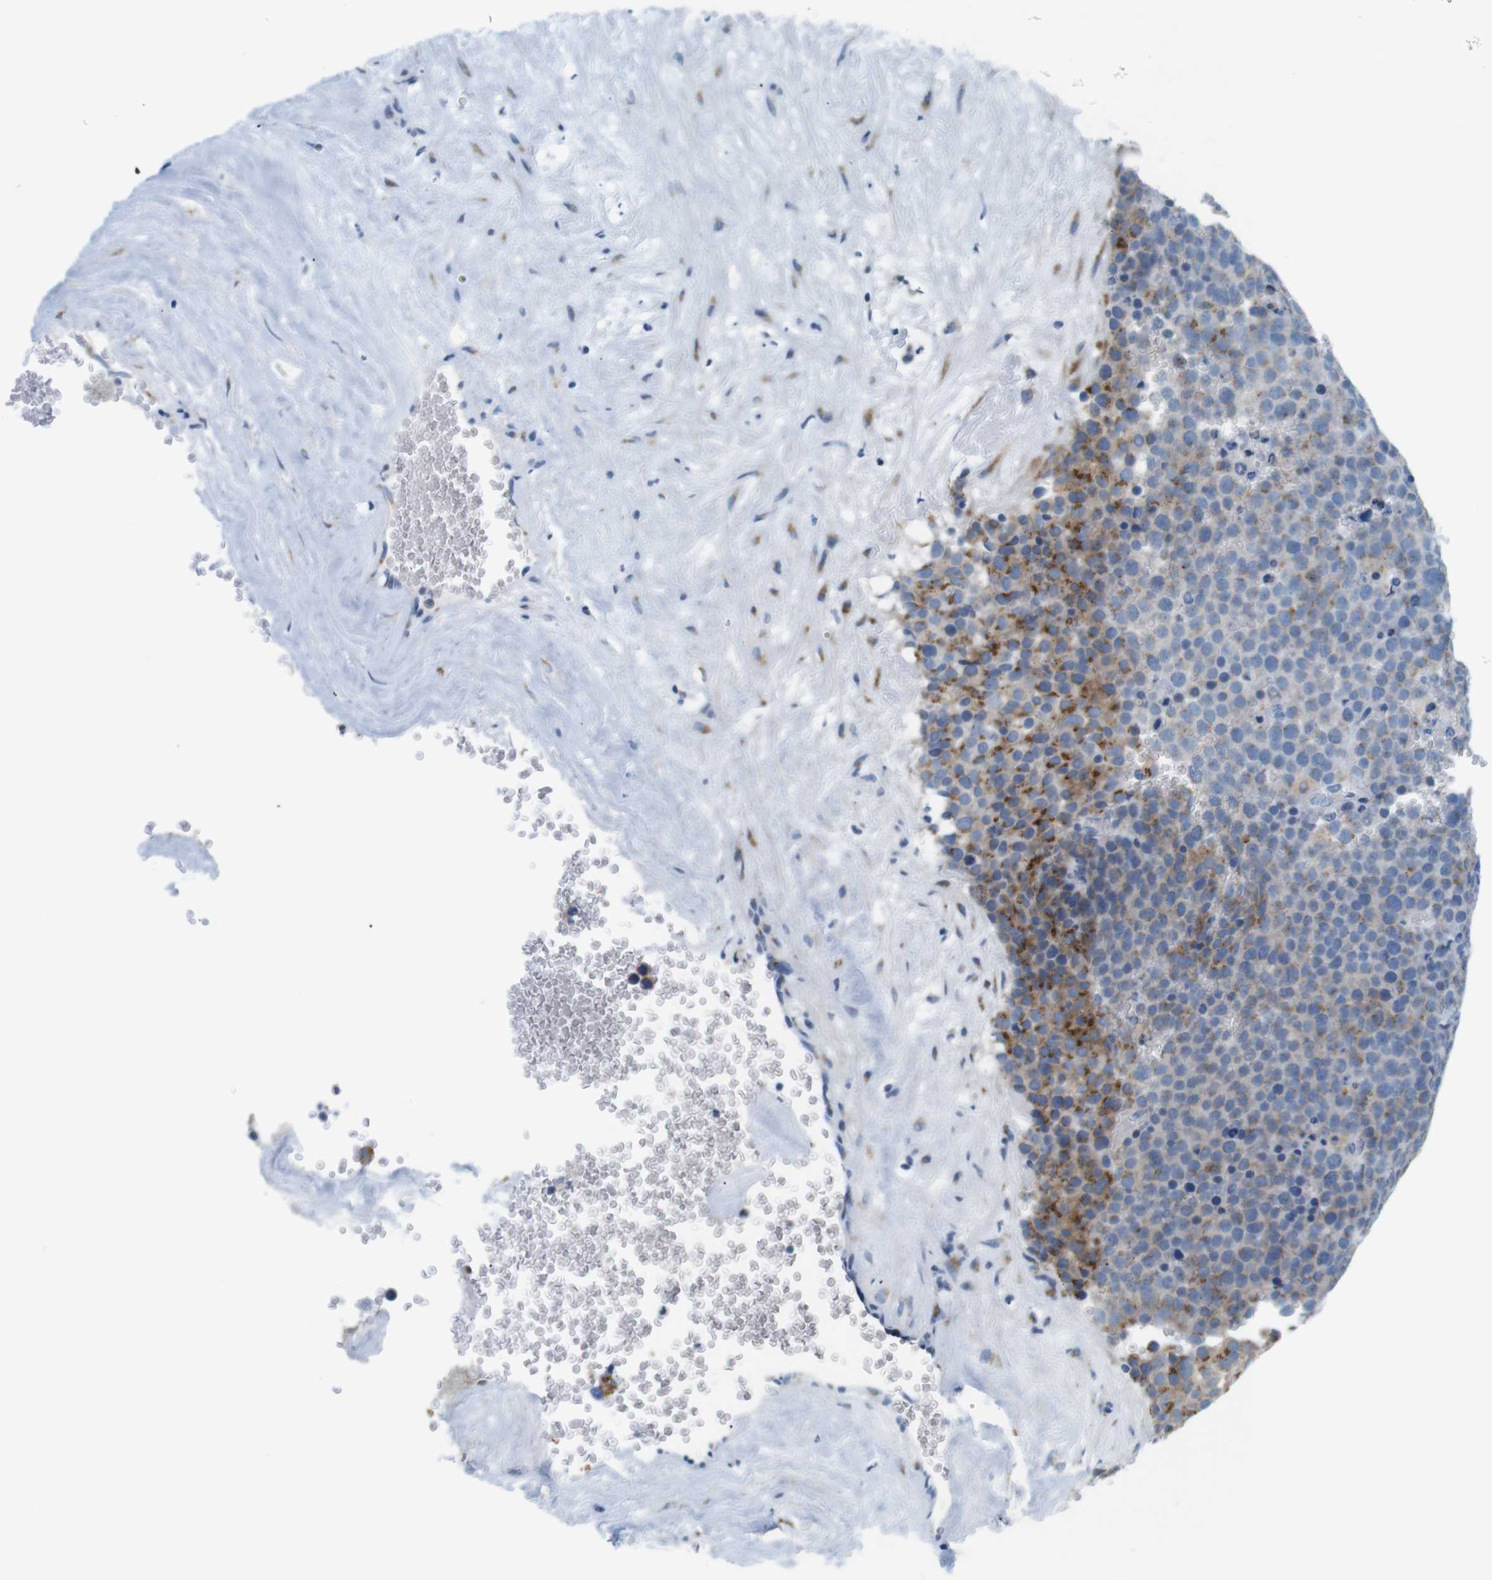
{"staining": {"intensity": "moderate", "quantity": "25%-75%", "location": "cytoplasmic/membranous"}, "tissue": "testis cancer", "cell_type": "Tumor cells", "image_type": "cancer", "snomed": [{"axis": "morphology", "description": "Seminoma, NOS"}, {"axis": "topography", "description": "Testis"}], "caption": "Moderate cytoplasmic/membranous expression is seen in approximately 25%-75% of tumor cells in testis cancer. (DAB IHC with brightfield microscopy, high magnification).", "gene": "GOLGA2", "patient": {"sex": "male", "age": 71}}